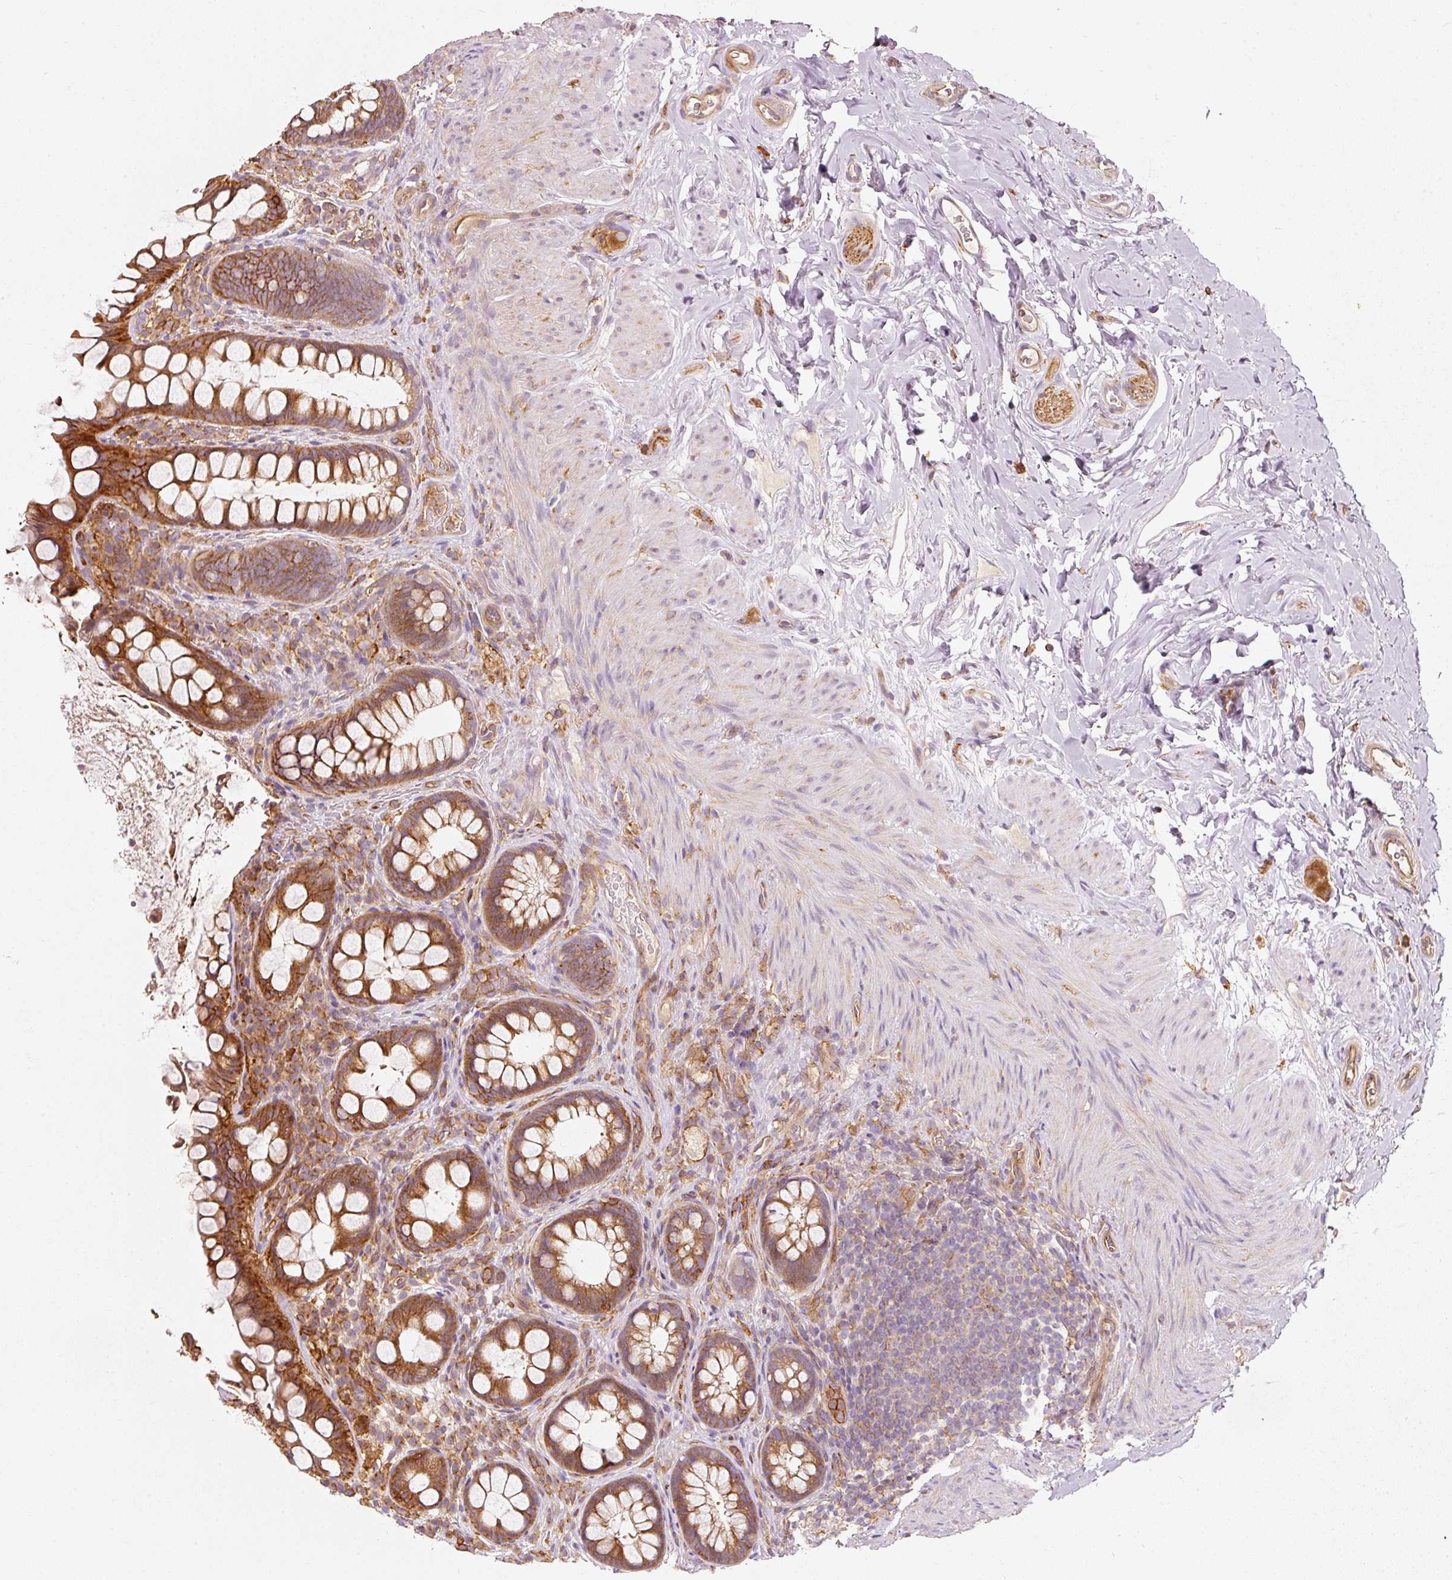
{"staining": {"intensity": "strong", "quantity": ">75%", "location": "cytoplasmic/membranous"}, "tissue": "rectum", "cell_type": "Glandular cells", "image_type": "normal", "snomed": [{"axis": "morphology", "description": "Normal tissue, NOS"}, {"axis": "topography", "description": "Rectum"}, {"axis": "topography", "description": "Peripheral nerve tissue"}], "caption": "Immunohistochemical staining of benign human rectum displays >75% levels of strong cytoplasmic/membranous protein expression in about >75% of glandular cells. The staining is performed using DAB brown chromogen to label protein expression. The nuclei are counter-stained blue using hematoxylin.", "gene": "IQGAP2", "patient": {"sex": "female", "age": 69}}